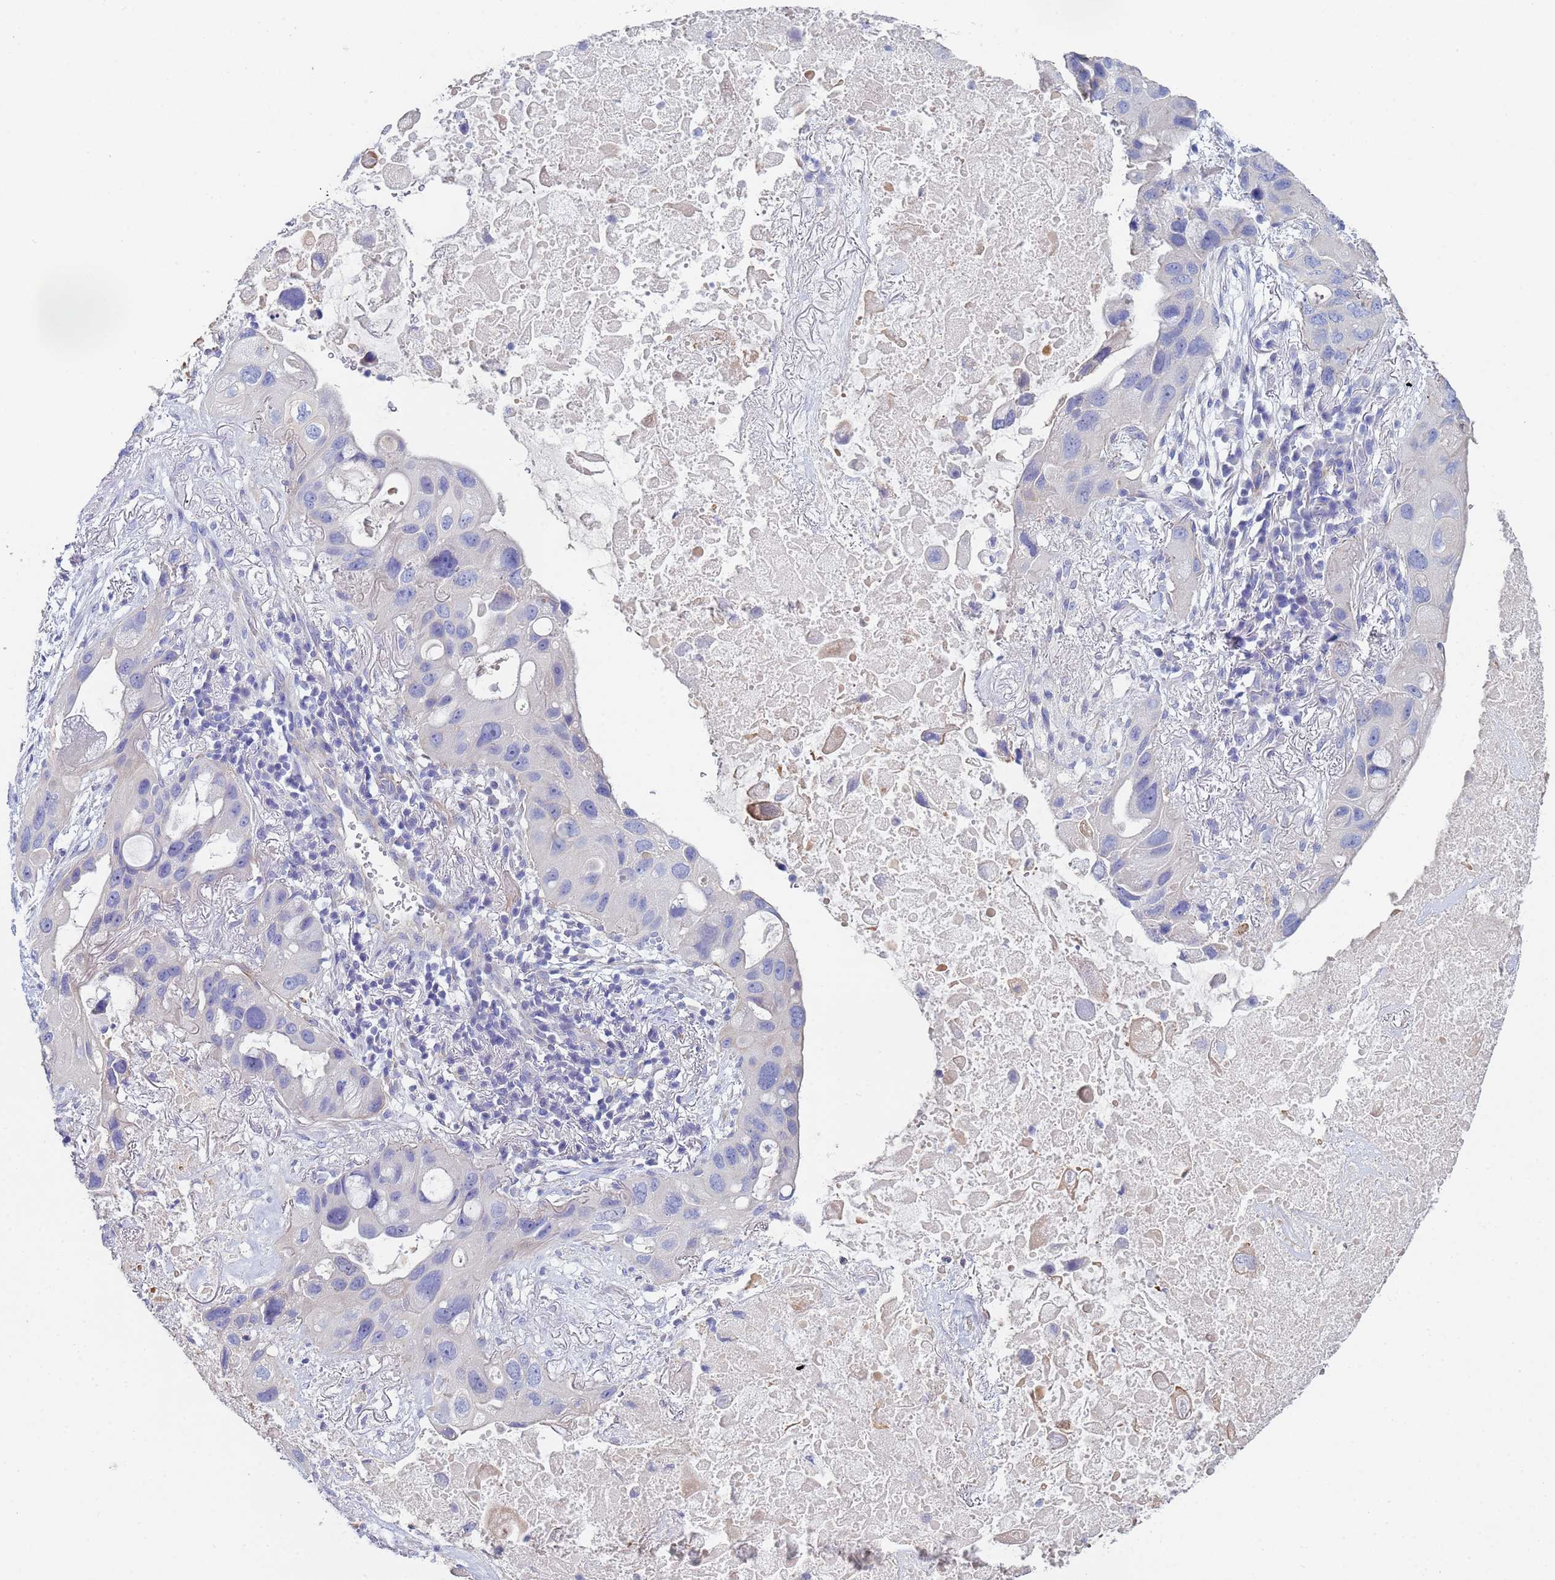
{"staining": {"intensity": "negative", "quantity": "none", "location": "none"}, "tissue": "lung cancer", "cell_type": "Tumor cells", "image_type": "cancer", "snomed": [{"axis": "morphology", "description": "Squamous cell carcinoma, NOS"}, {"axis": "topography", "description": "Lung"}], "caption": "Tumor cells show no significant protein positivity in lung squamous cell carcinoma.", "gene": "ABCA8", "patient": {"sex": "female", "age": 73}}